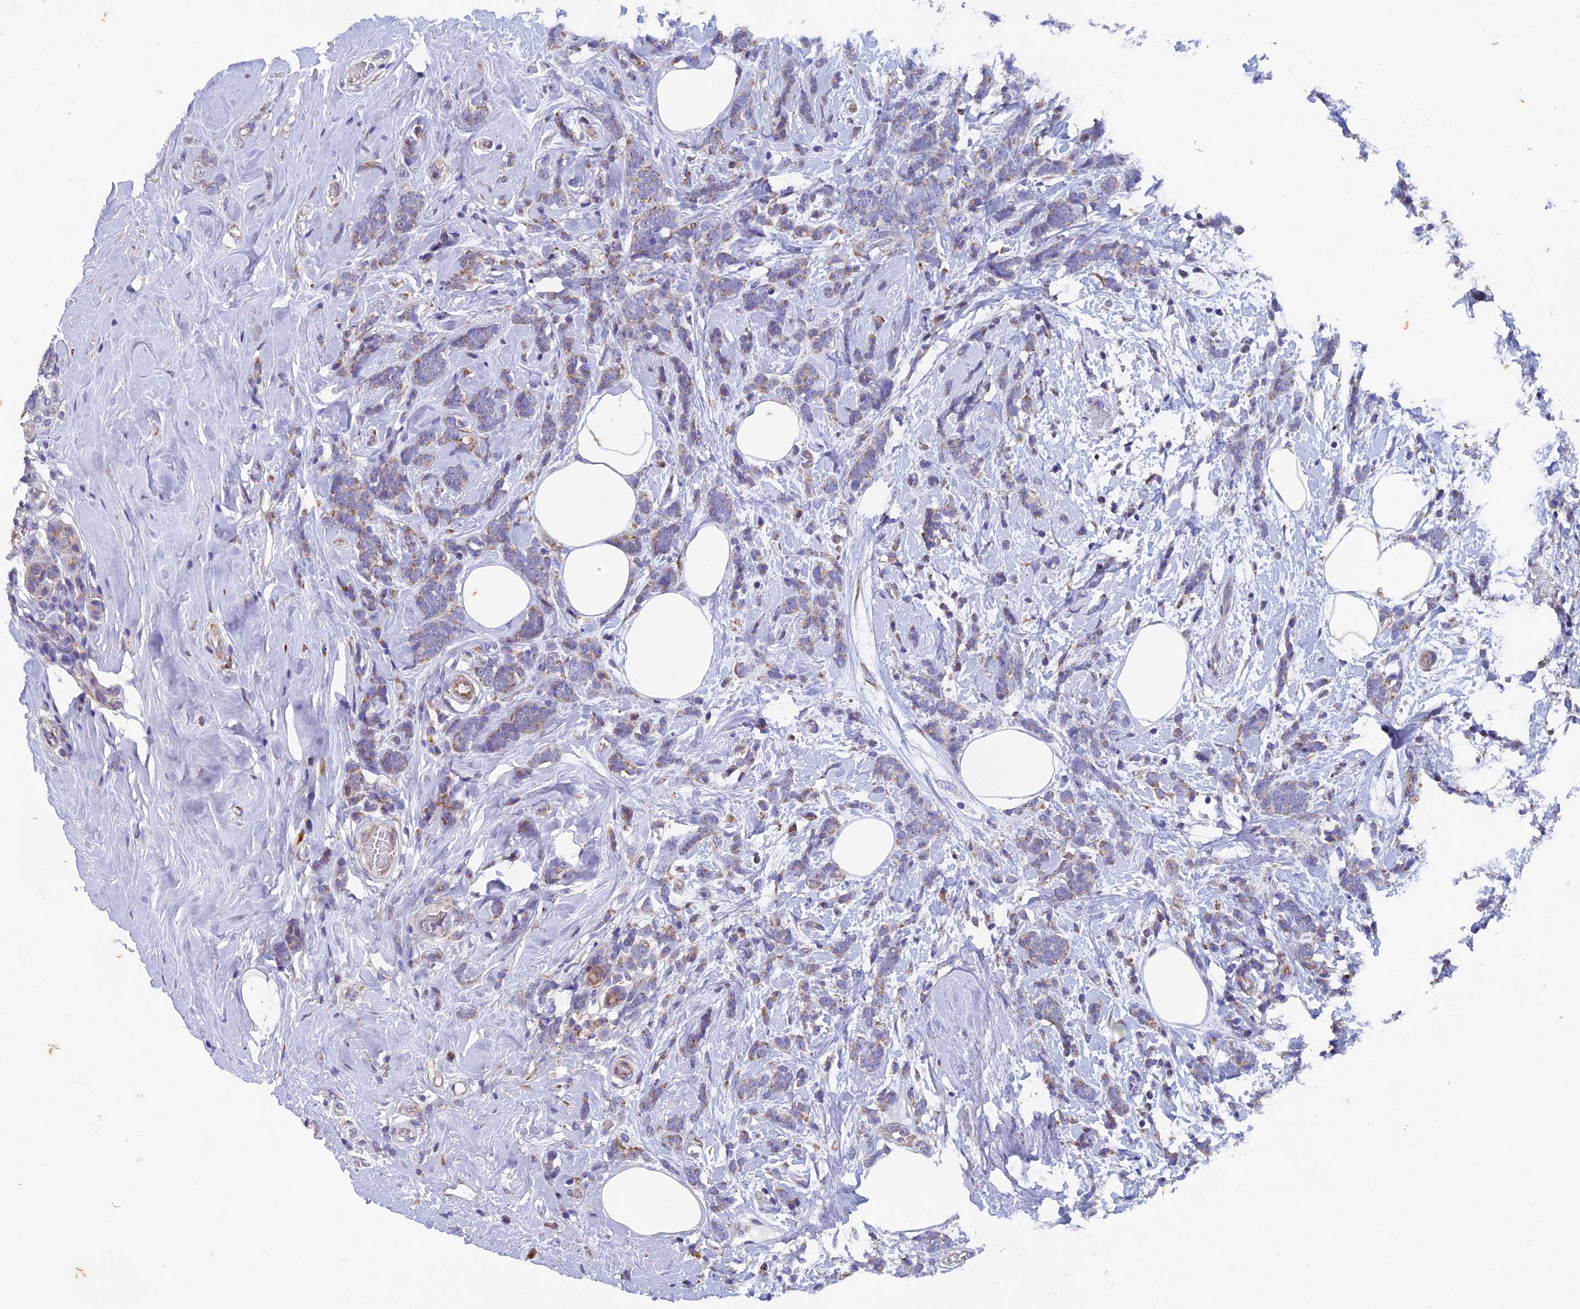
{"staining": {"intensity": "weak", "quantity": "25%-75%", "location": "cytoplasmic/membranous"}, "tissue": "breast cancer", "cell_type": "Tumor cells", "image_type": "cancer", "snomed": [{"axis": "morphology", "description": "Lobular carcinoma"}, {"axis": "topography", "description": "Breast"}], "caption": "Immunohistochemistry (IHC) (DAB) staining of breast cancer shows weak cytoplasmic/membranous protein expression in about 25%-75% of tumor cells.", "gene": "AP4S1", "patient": {"sex": "female", "age": 58}}